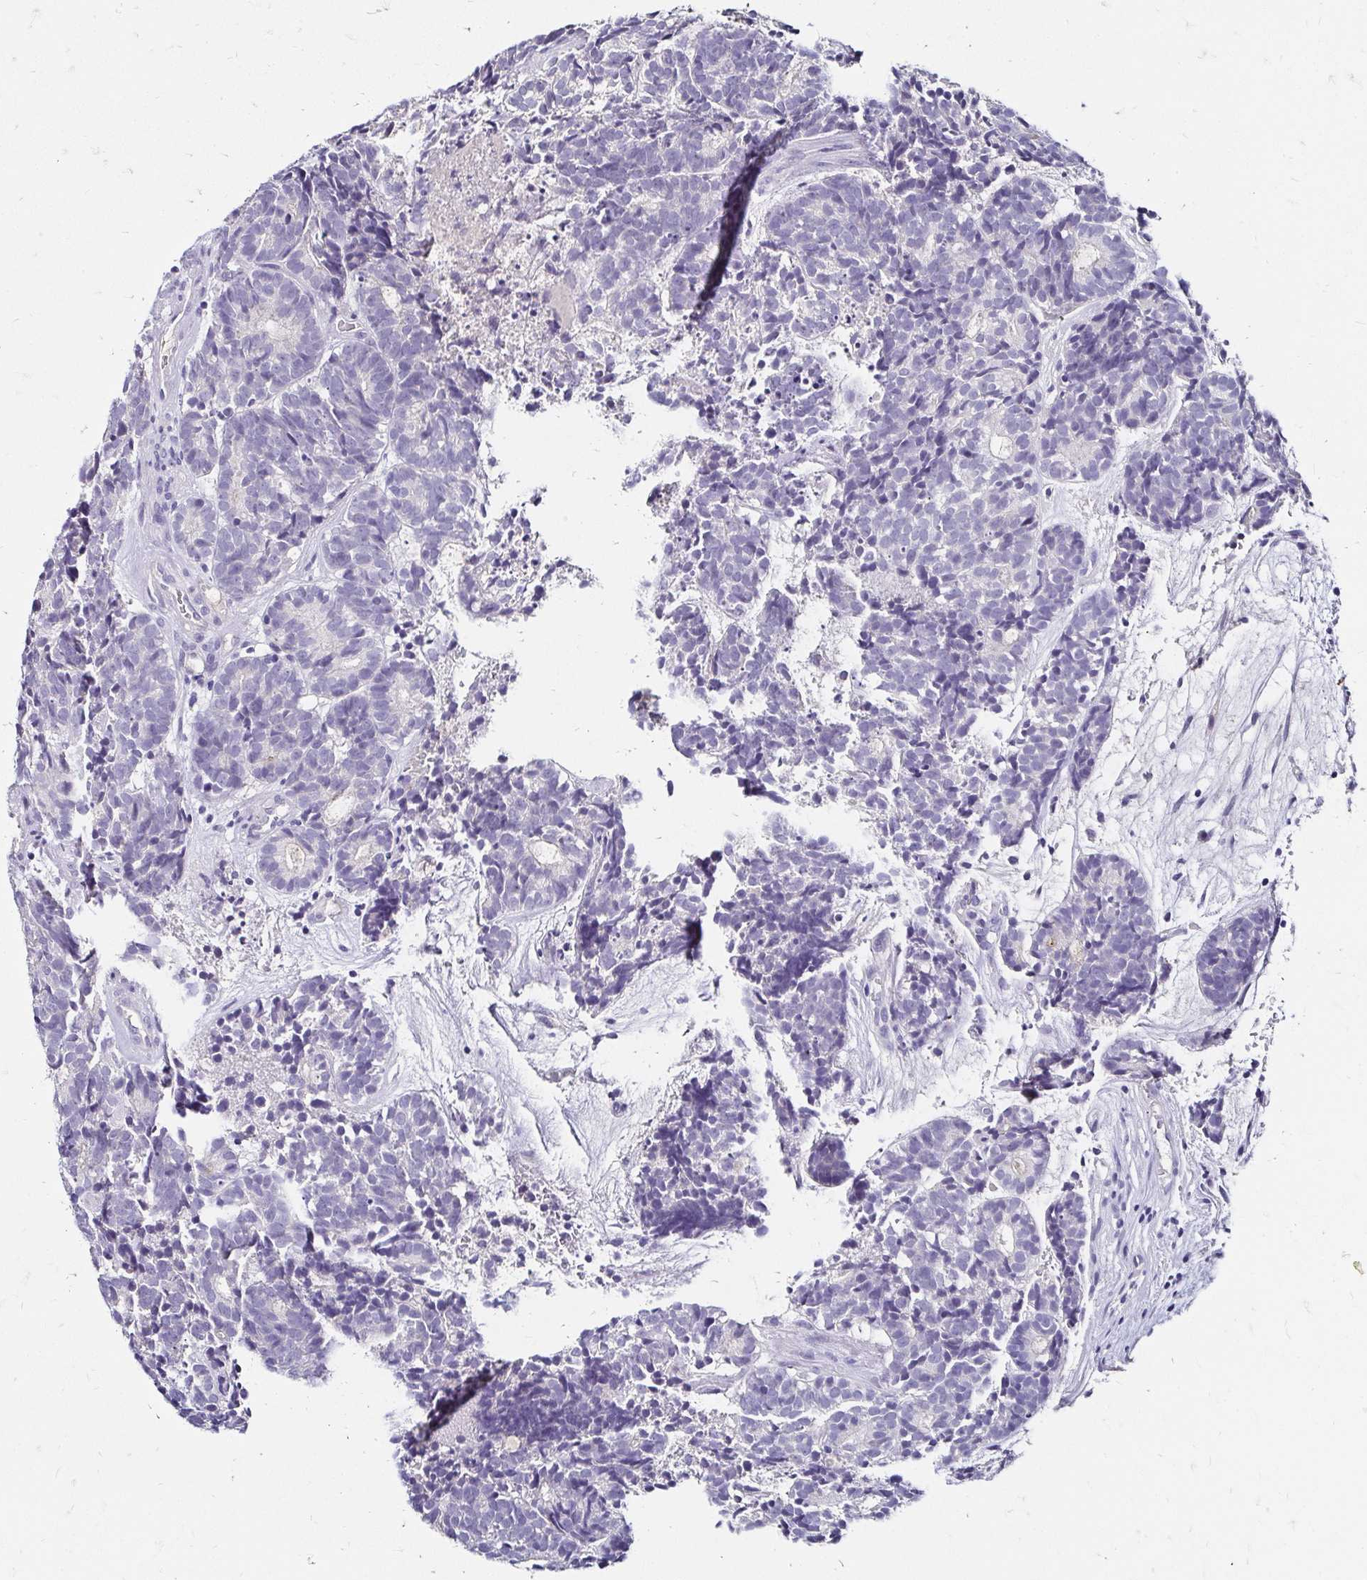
{"staining": {"intensity": "negative", "quantity": "none", "location": "none"}, "tissue": "head and neck cancer", "cell_type": "Tumor cells", "image_type": "cancer", "snomed": [{"axis": "morphology", "description": "Adenocarcinoma, NOS"}, {"axis": "topography", "description": "Head-Neck"}], "caption": "Image shows no significant protein staining in tumor cells of head and neck adenocarcinoma.", "gene": "SCG3", "patient": {"sex": "female", "age": 81}}